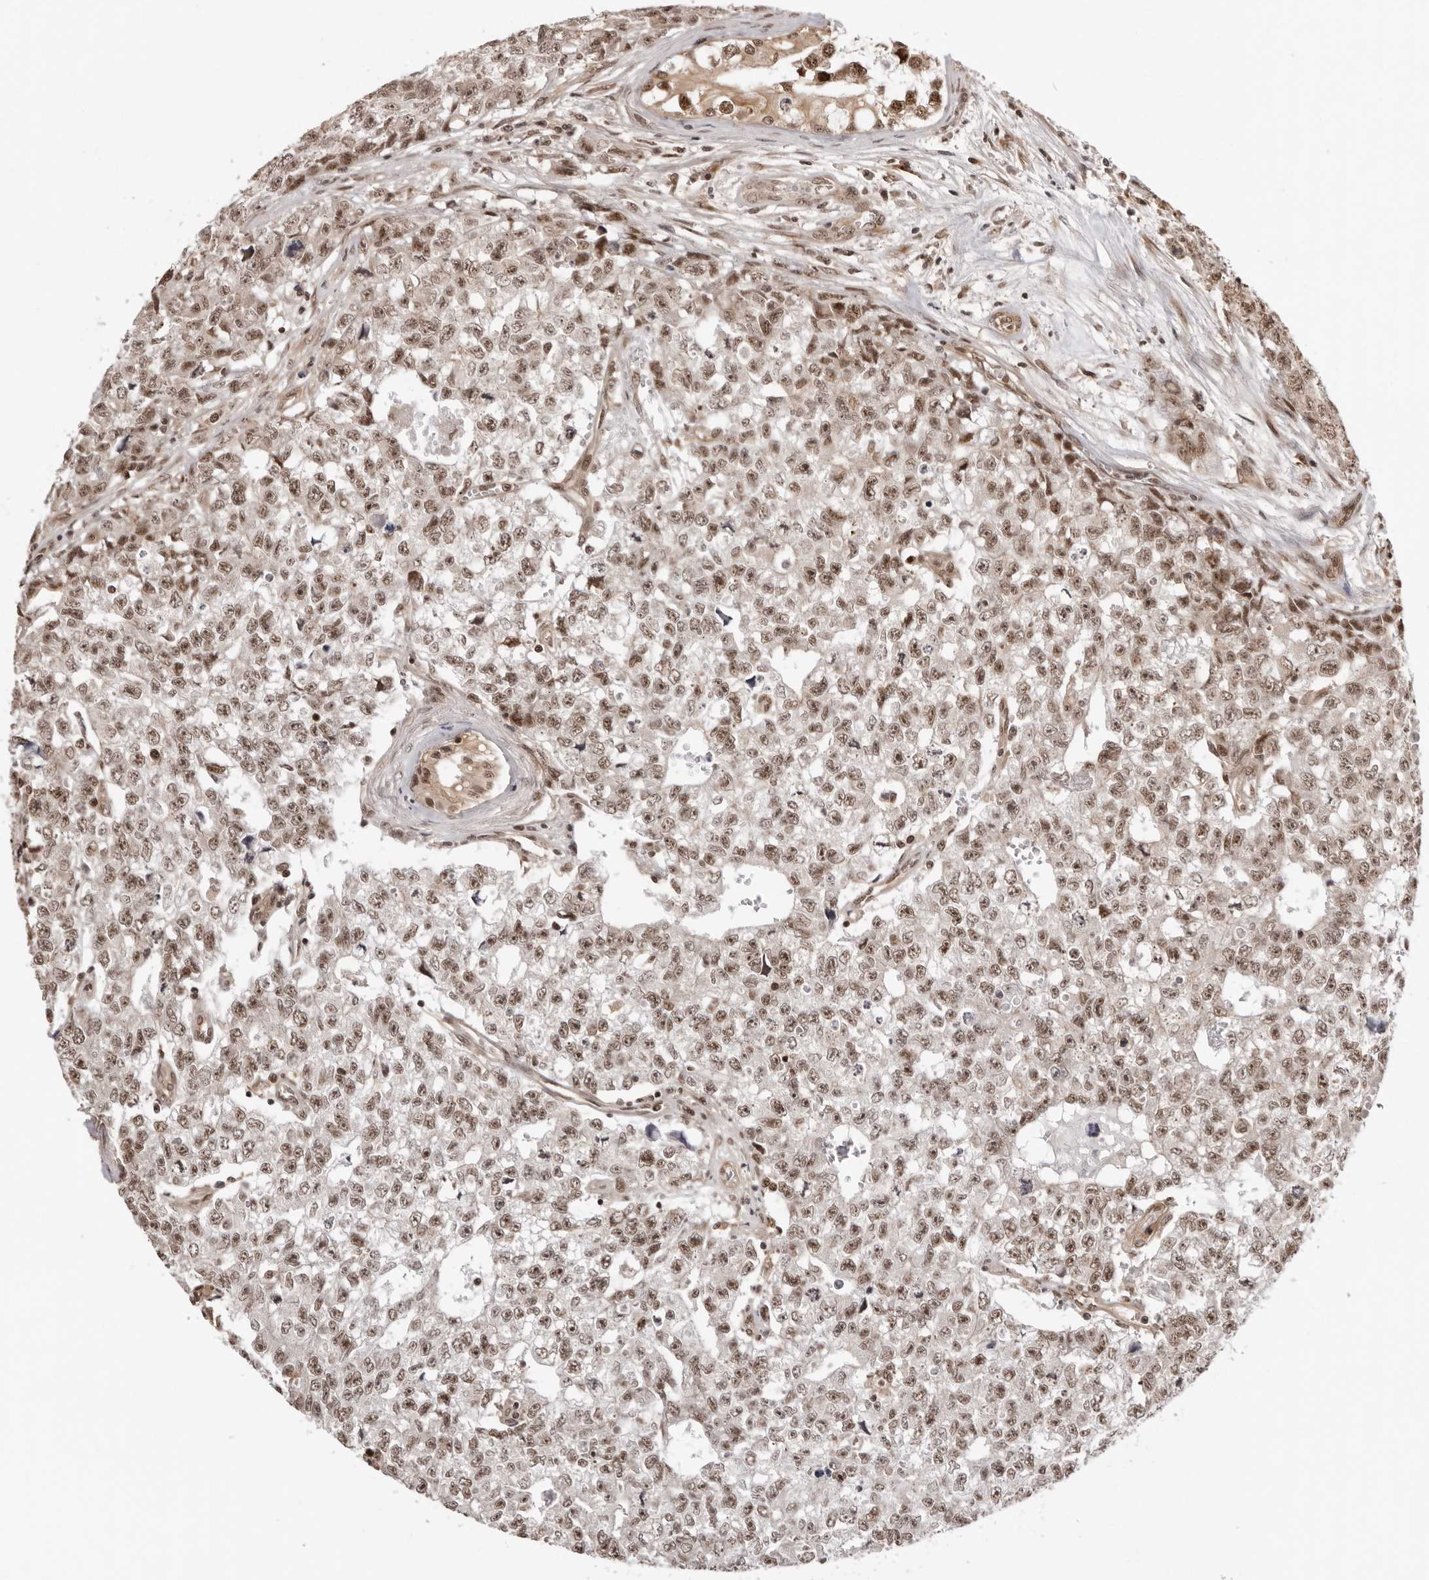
{"staining": {"intensity": "moderate", "quantity": ">75%", "location": "nuclear"}, "tissue": "testis cancer", "cell_type": "Tumor cells", "image_type": "cancer", "snomed": [{"axis": "morphology", "description": "Carcinoma, Embryonal, NOS"}, {"axis": "topography", "description": "Testis"}], "caption": "Immunohistochemical staining of human testis embryonal carcinoma displays medium levels of moderate nuclear protein expression in about >75% of tumor cells.", "gene": "SDE2", "patient": {"sex": "male", "age": 28}}